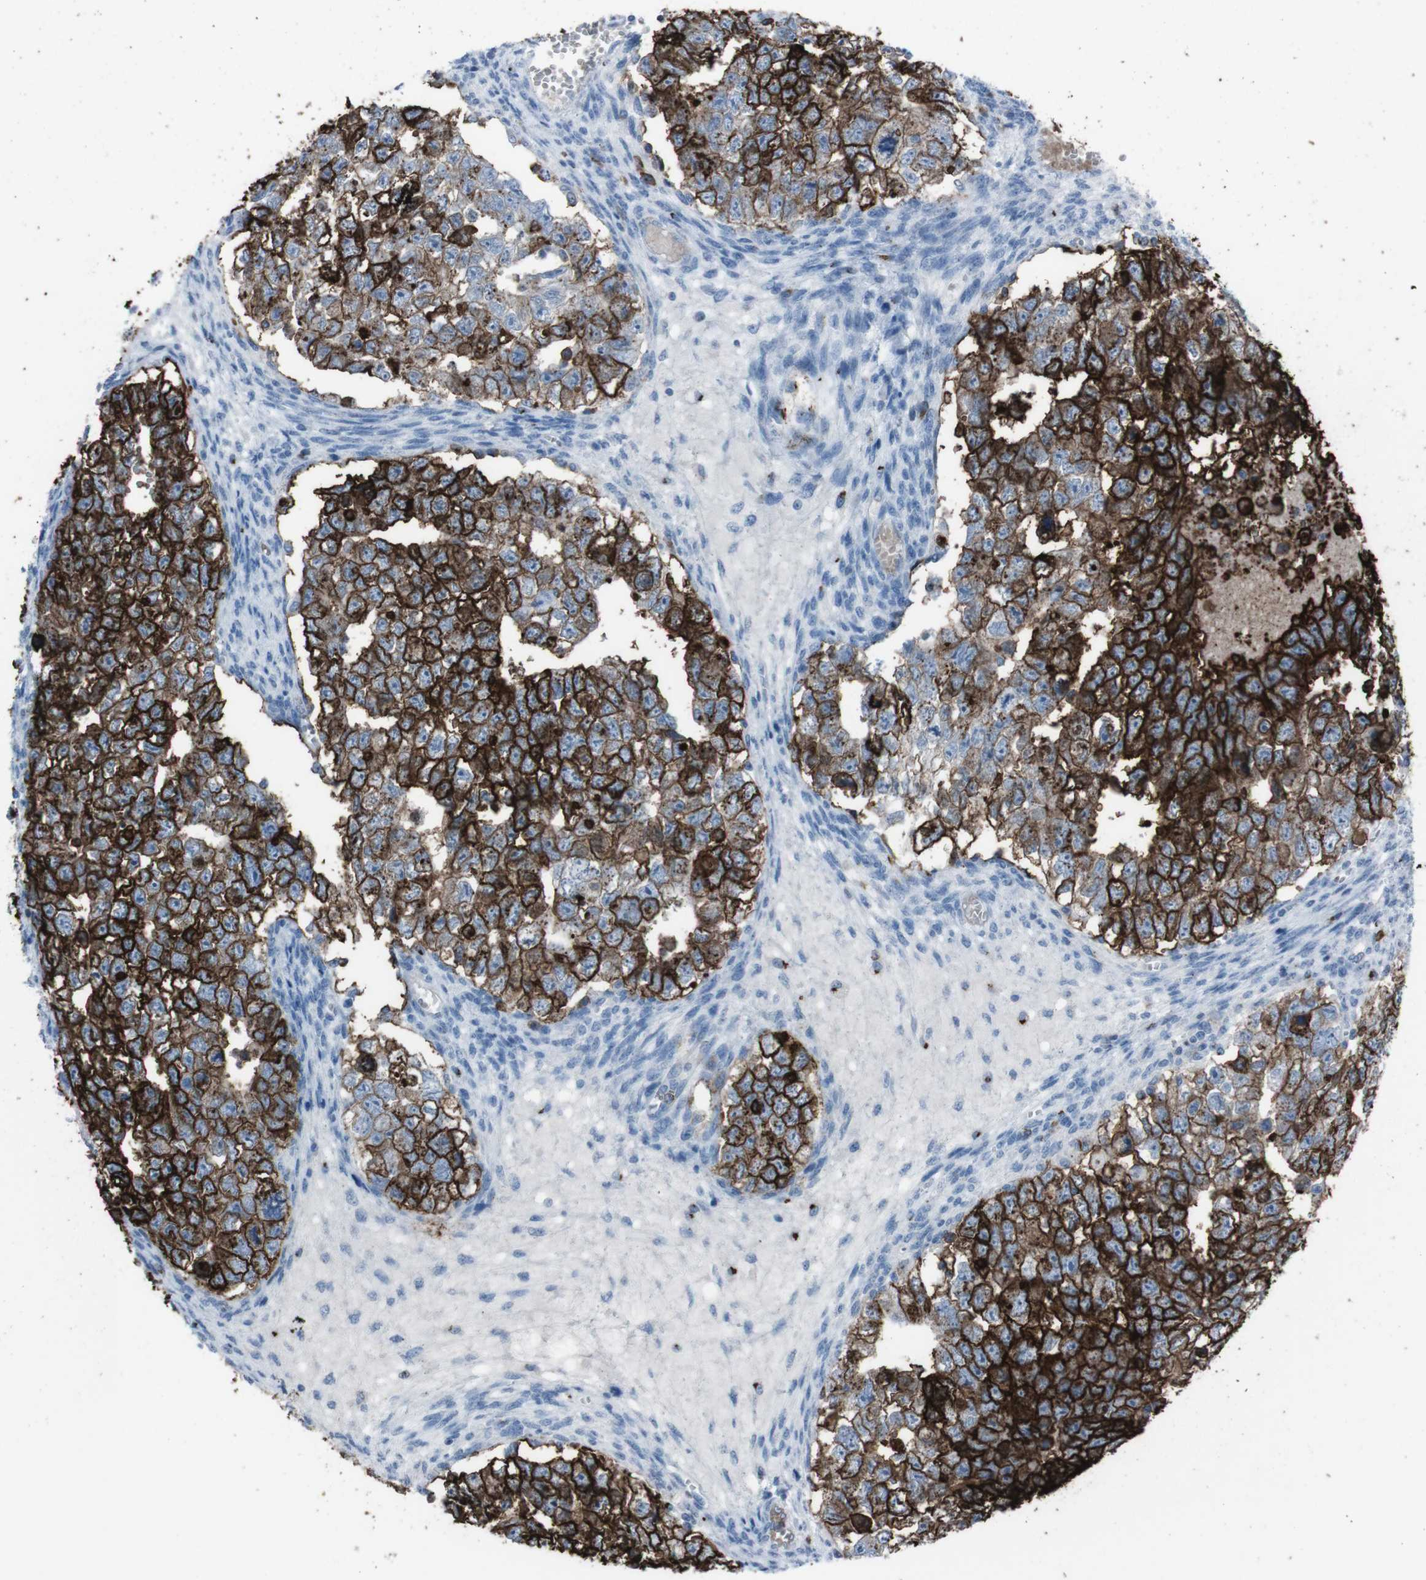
{"staining": {"intensity": "strong", "quantity": "25%-75%", "location": "cytoplasmic/membranous"}, "tissue": "testis cancer", "cell_type": "Tumor cells", "image_type": "cancer", "snomed": [{"axis": "morphology", "description": "Seminoma, NOS"}, {"axis": "morphology", "description": "Carcinoma, Embryonal, NOS"}, {"axis": "topography", "description": "Testis"}], "caption": "A histopathology image showing strong cytoplasmic/membranous positivity in approximately 25%-75% of tumor cells in testis cancer (embryonal carcinoma), as visualized by brown immunohistochemical staining.", "gene": "ST6GAL1", "patient": {"sex": "male", "age": 38}}